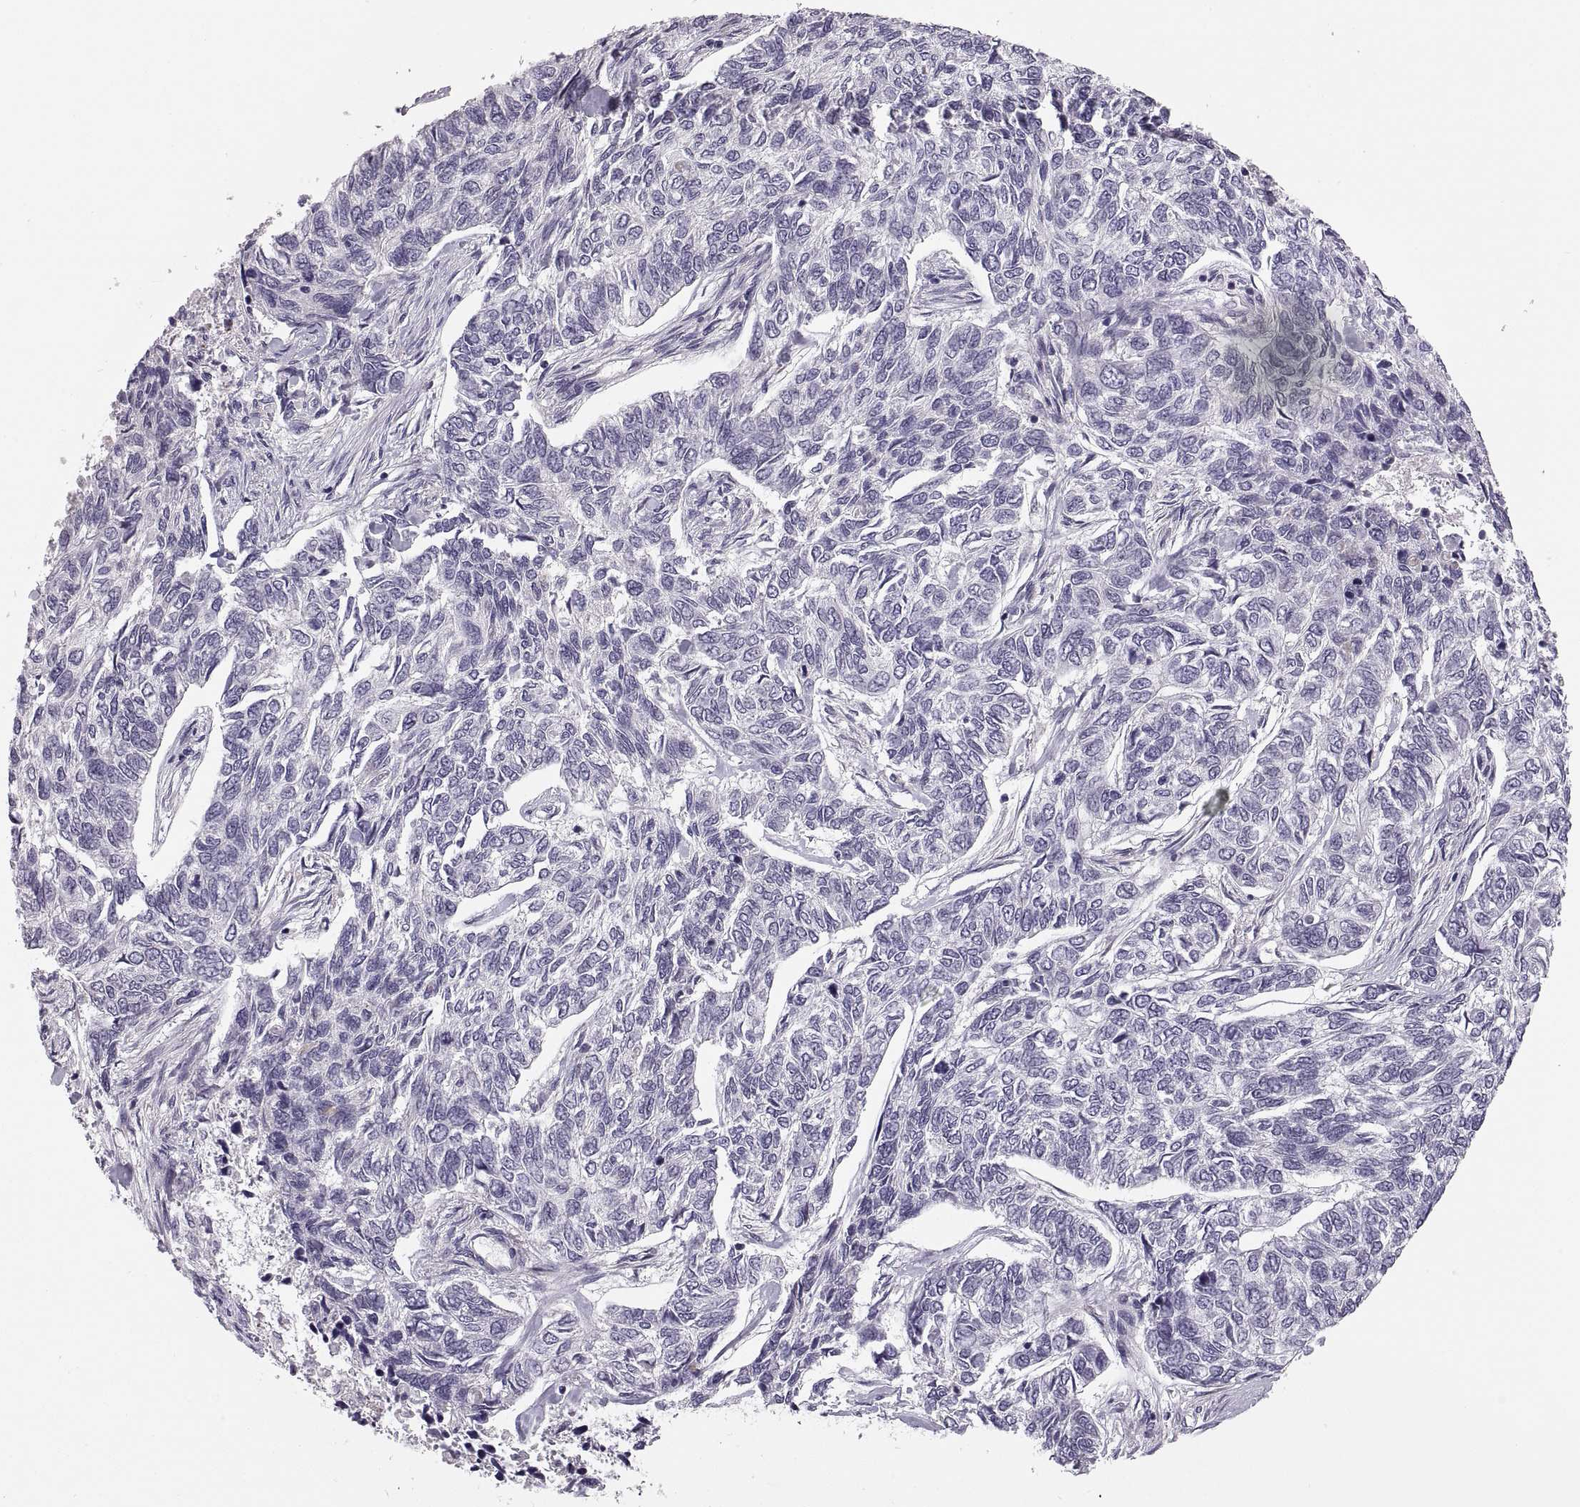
{"staining": {"intensity": "negative", "quantity": "none", "location": "none"}, "tissue": "skin cancer", "cell_type": "Tumor cells", "image_type": "cancer", "snomed": [{"axis": "morphology", "description": "Basal cell carcinoma"}, {"axis": "topography", "description": "Skin"}], "caption": "Skin cancer (basal cell carcinoma) was stained to show a protein in brown. There is no significant staining in tumor cells.", "gene": "ADH6", "patient": {"sex": "female", "age": 65}}